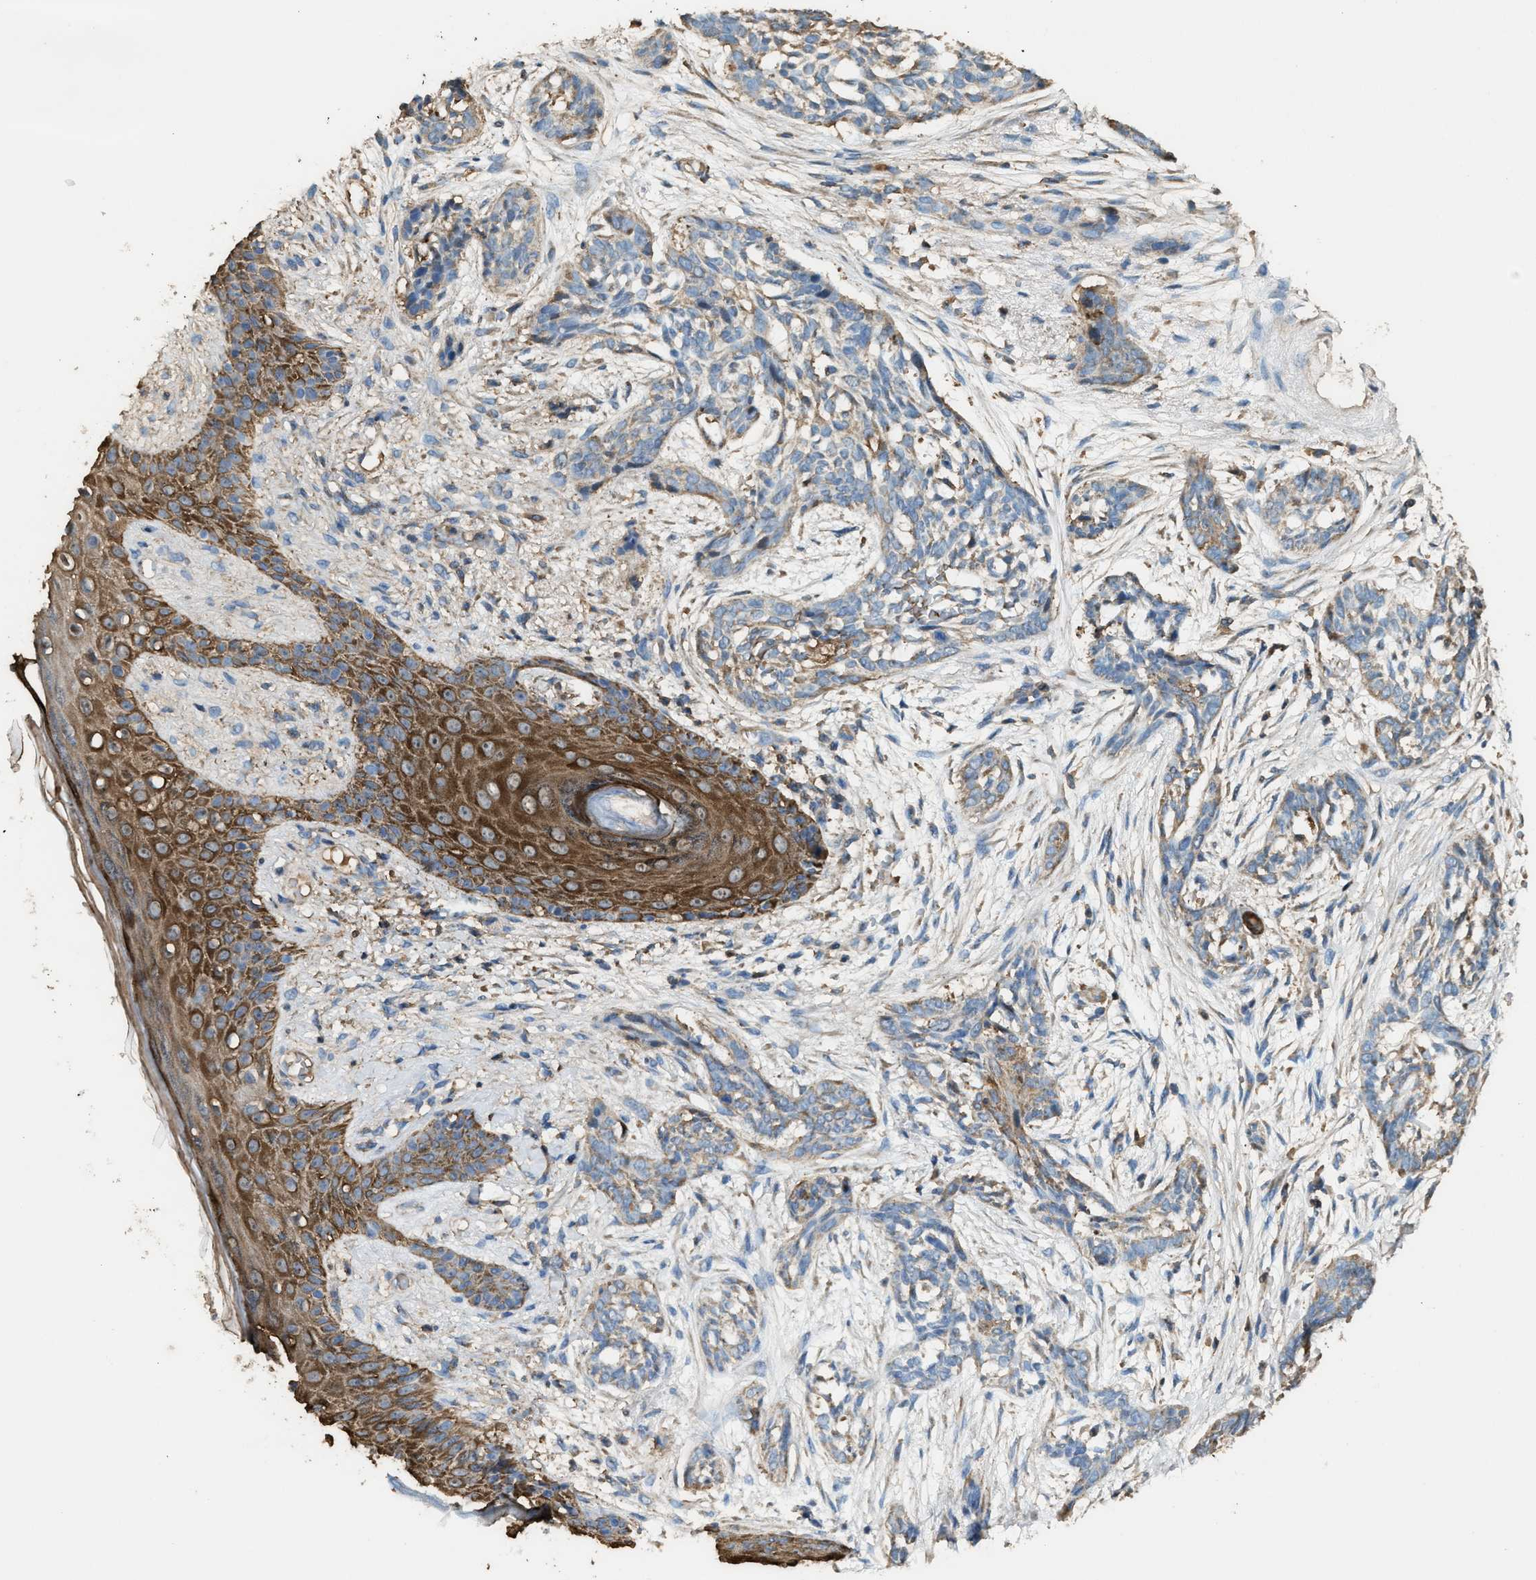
{"staining": {"intensity": "moderate", "quantity": "<25%", "location": "cytoplasmic/membranous"}, "tissue": "skin cancer", "cell_type": "Tumor cells", "image_type": "cancer", "snomed": [{"axis": "morphology", "description": "Basal cell carcinoma"}, {"axis": "topography", "description": "Skin"}], "caption": "This image exhibits IHC staining of human basal cell carcinoma (skin), with low moderate cytoplasmic/membranous positivity in approximately <25% of tumor cells.", "gene": "SERPINB5", "patient": {"sex": "female", "age": 88}}